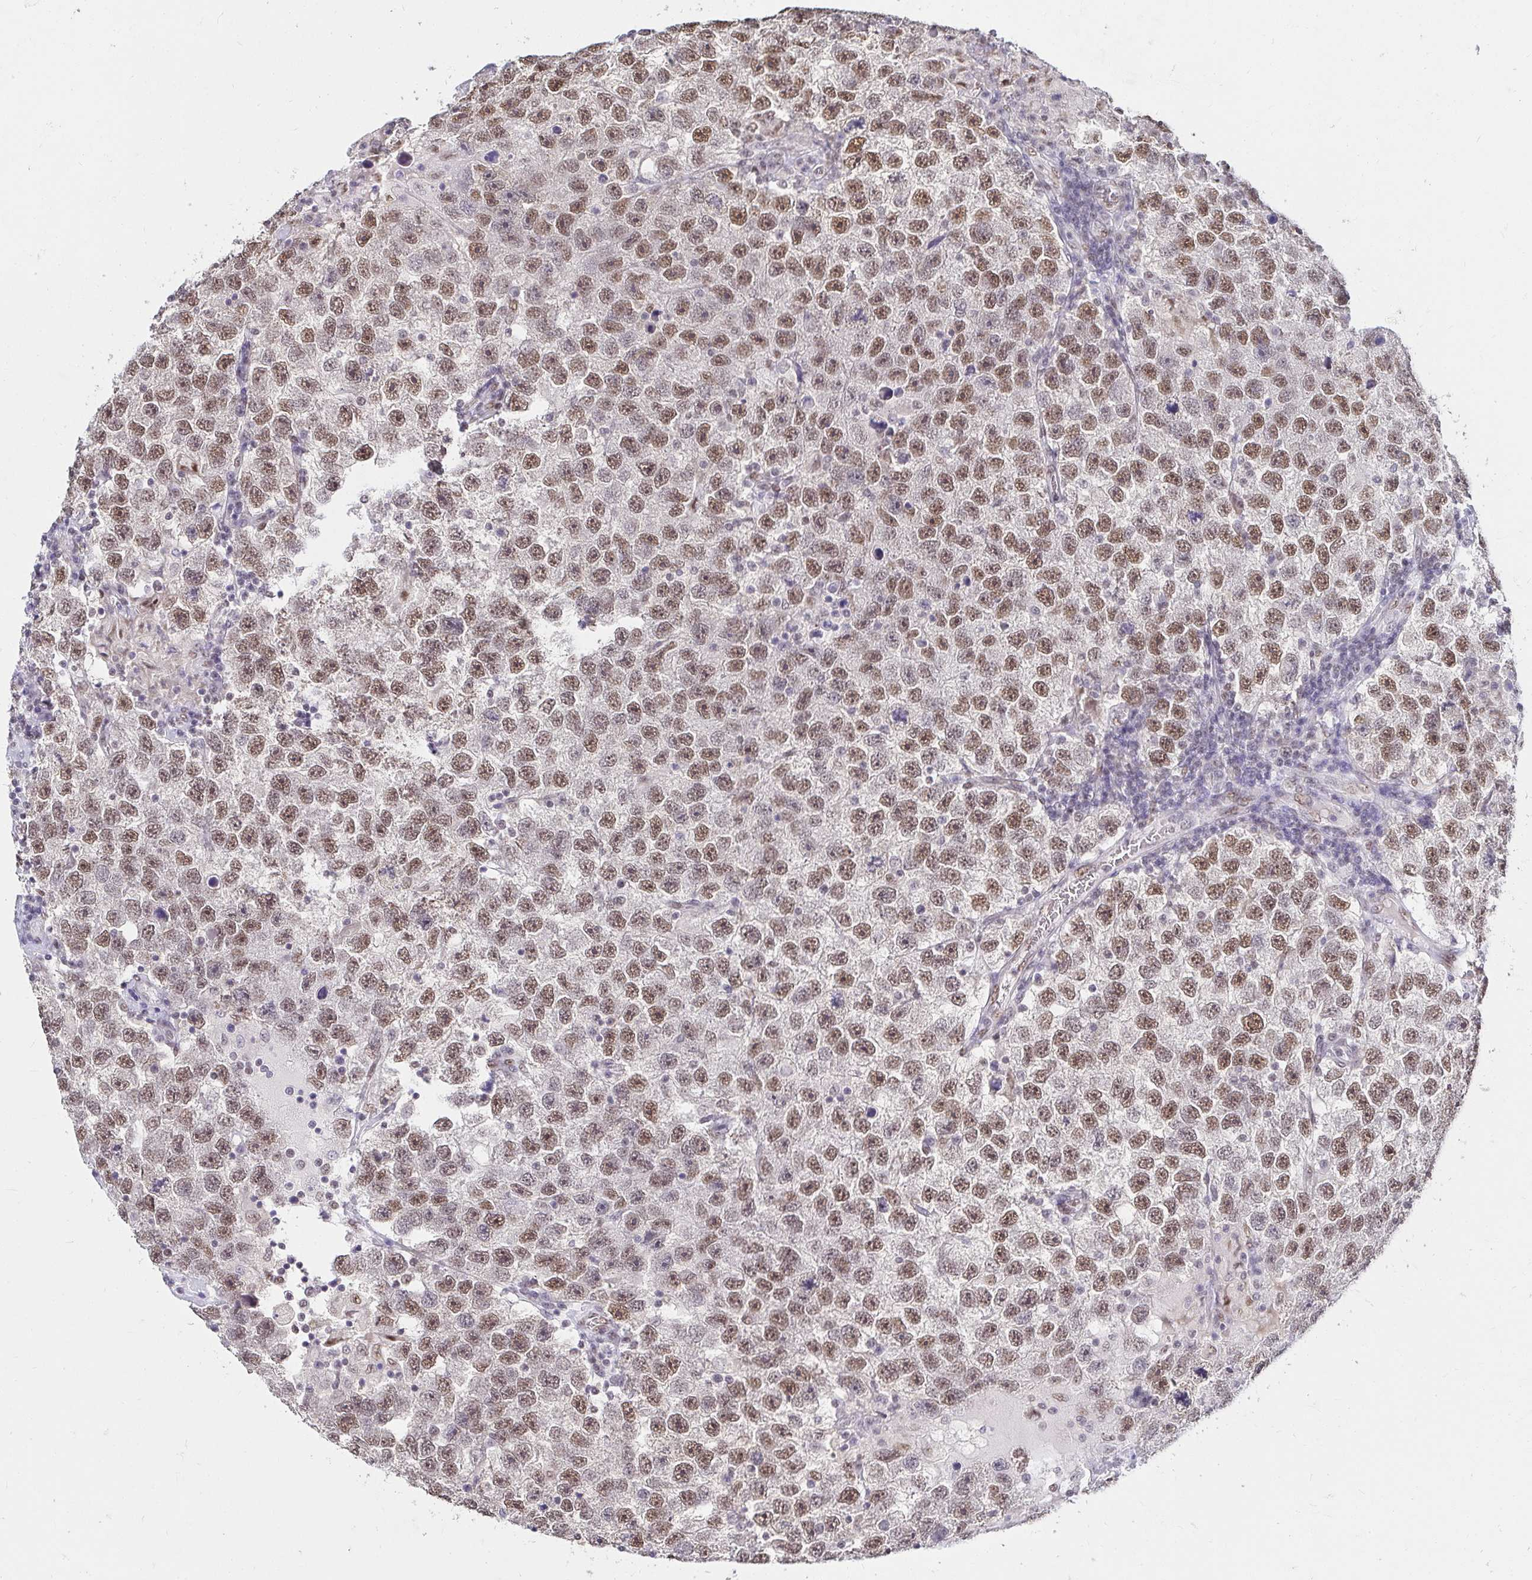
{"staining": {"intensity": "moderate", "quantity": ">75%", "location": "nuclear"}, "tissue": "testis cancer", "cell_type": "Tumor cells", "image_type": "cancer", "snomed": [{"axis": "morphology", "description": "Seminoma, NOS"}, {"axis": "topography", "description": "Testis"}], "caption": "This image displays testis cancer (seminoma) stained with immunohistochemistry (IHC) to label a protein in brown. The nuclear of tumor cells show moderate positivity for the protein. Nuclei are counter-stained blue.", "gene": "RIMS4", "patient": {"sex": "male", "age": 26}}